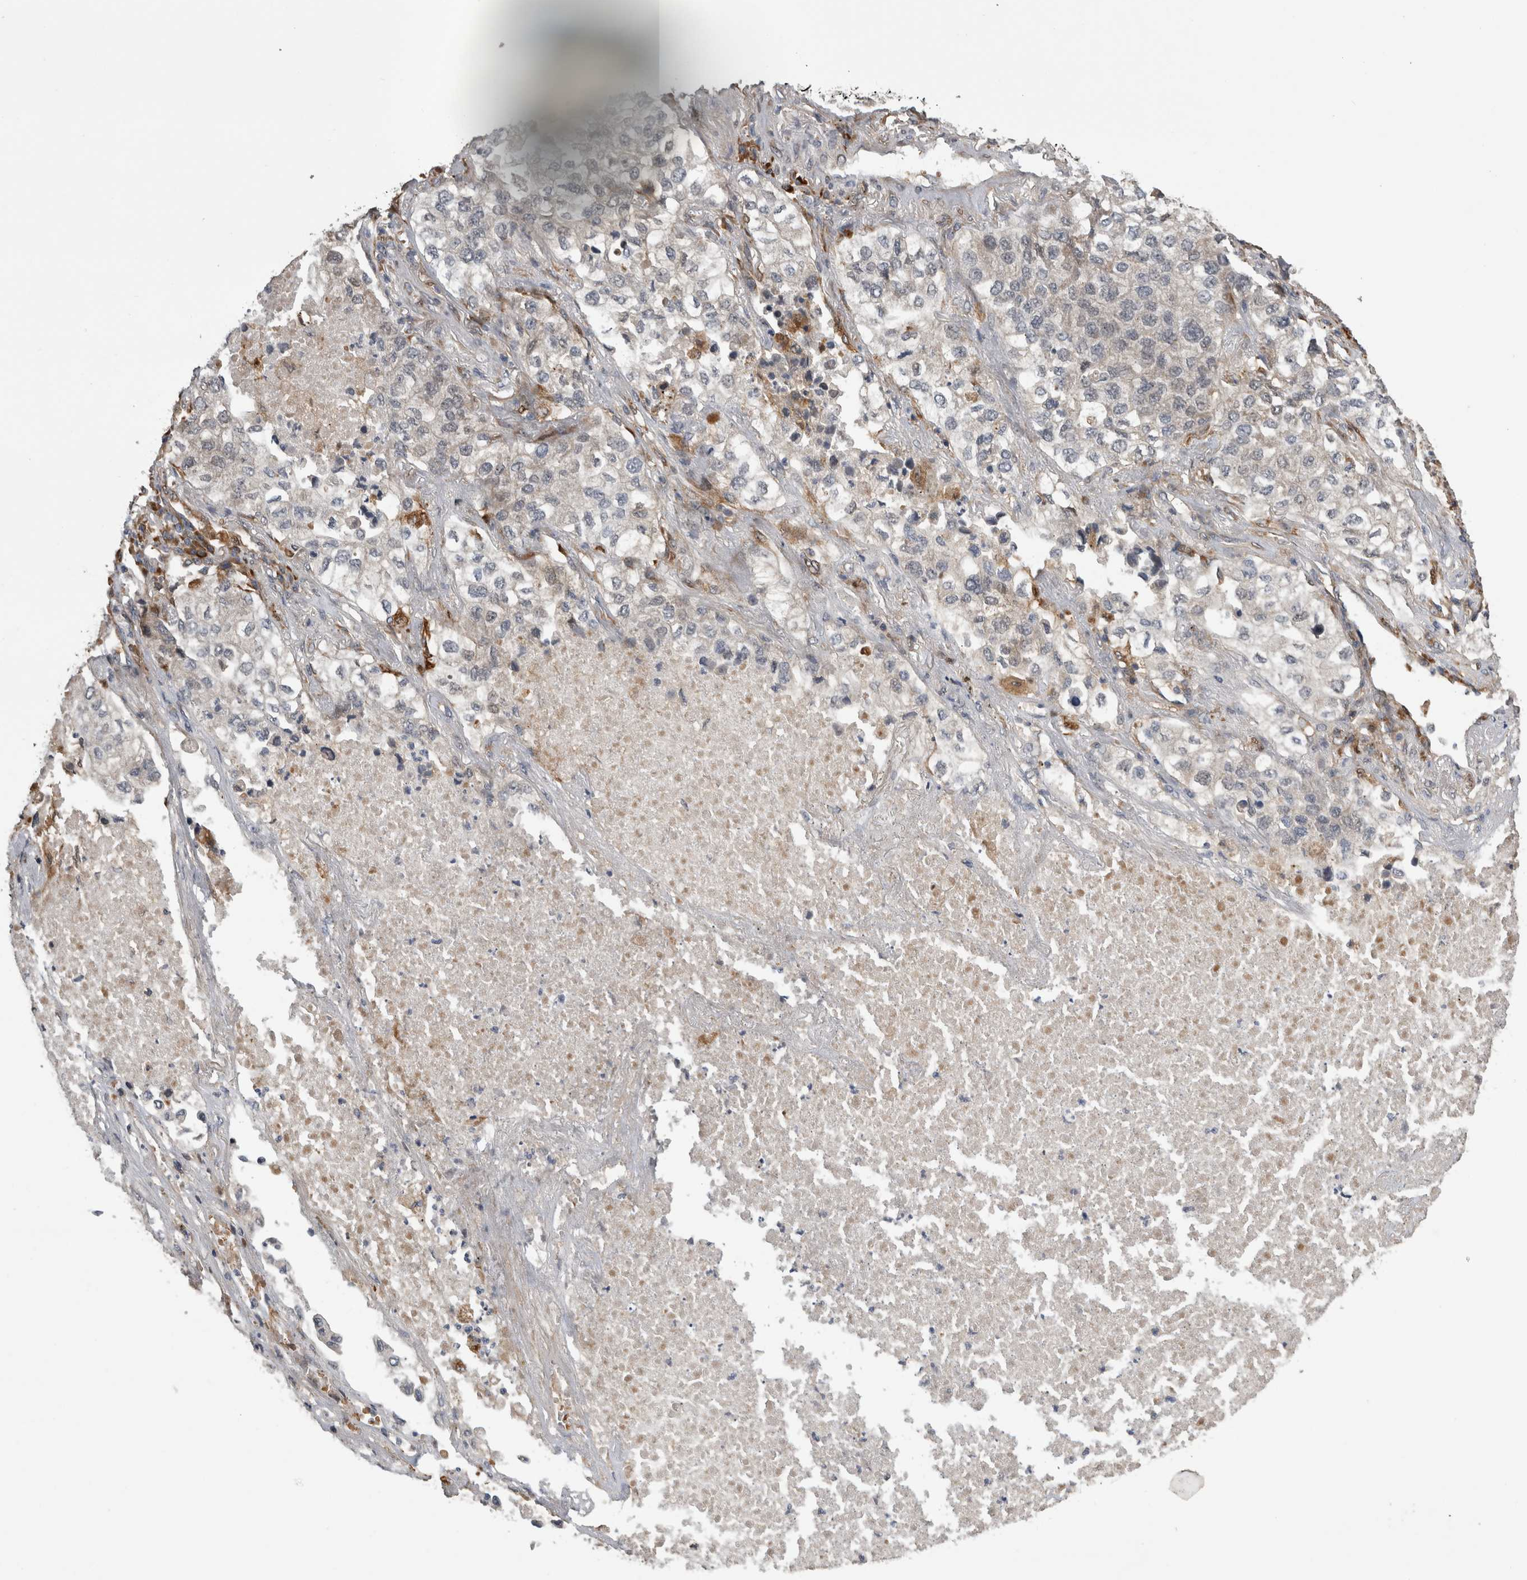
{"staining": {"intensity": "negative", "quantity": "none", "location": "none"}, "tissue": "lung cancer", "cell_type": "Tumor cells", "image_type": "cancer", "snomed": [{"axis": "morphology", "description": "Adenocarcinoma, NOS"}, {"axis": "topography", "description": "Lung"}], "caption": "This is an immunohistochemistry (IHC) photomicrograph of human lung cancer. There is no staining in tumor cells.", "gene": "APOL2", "patient": {"sex": "male", "age": 63}}